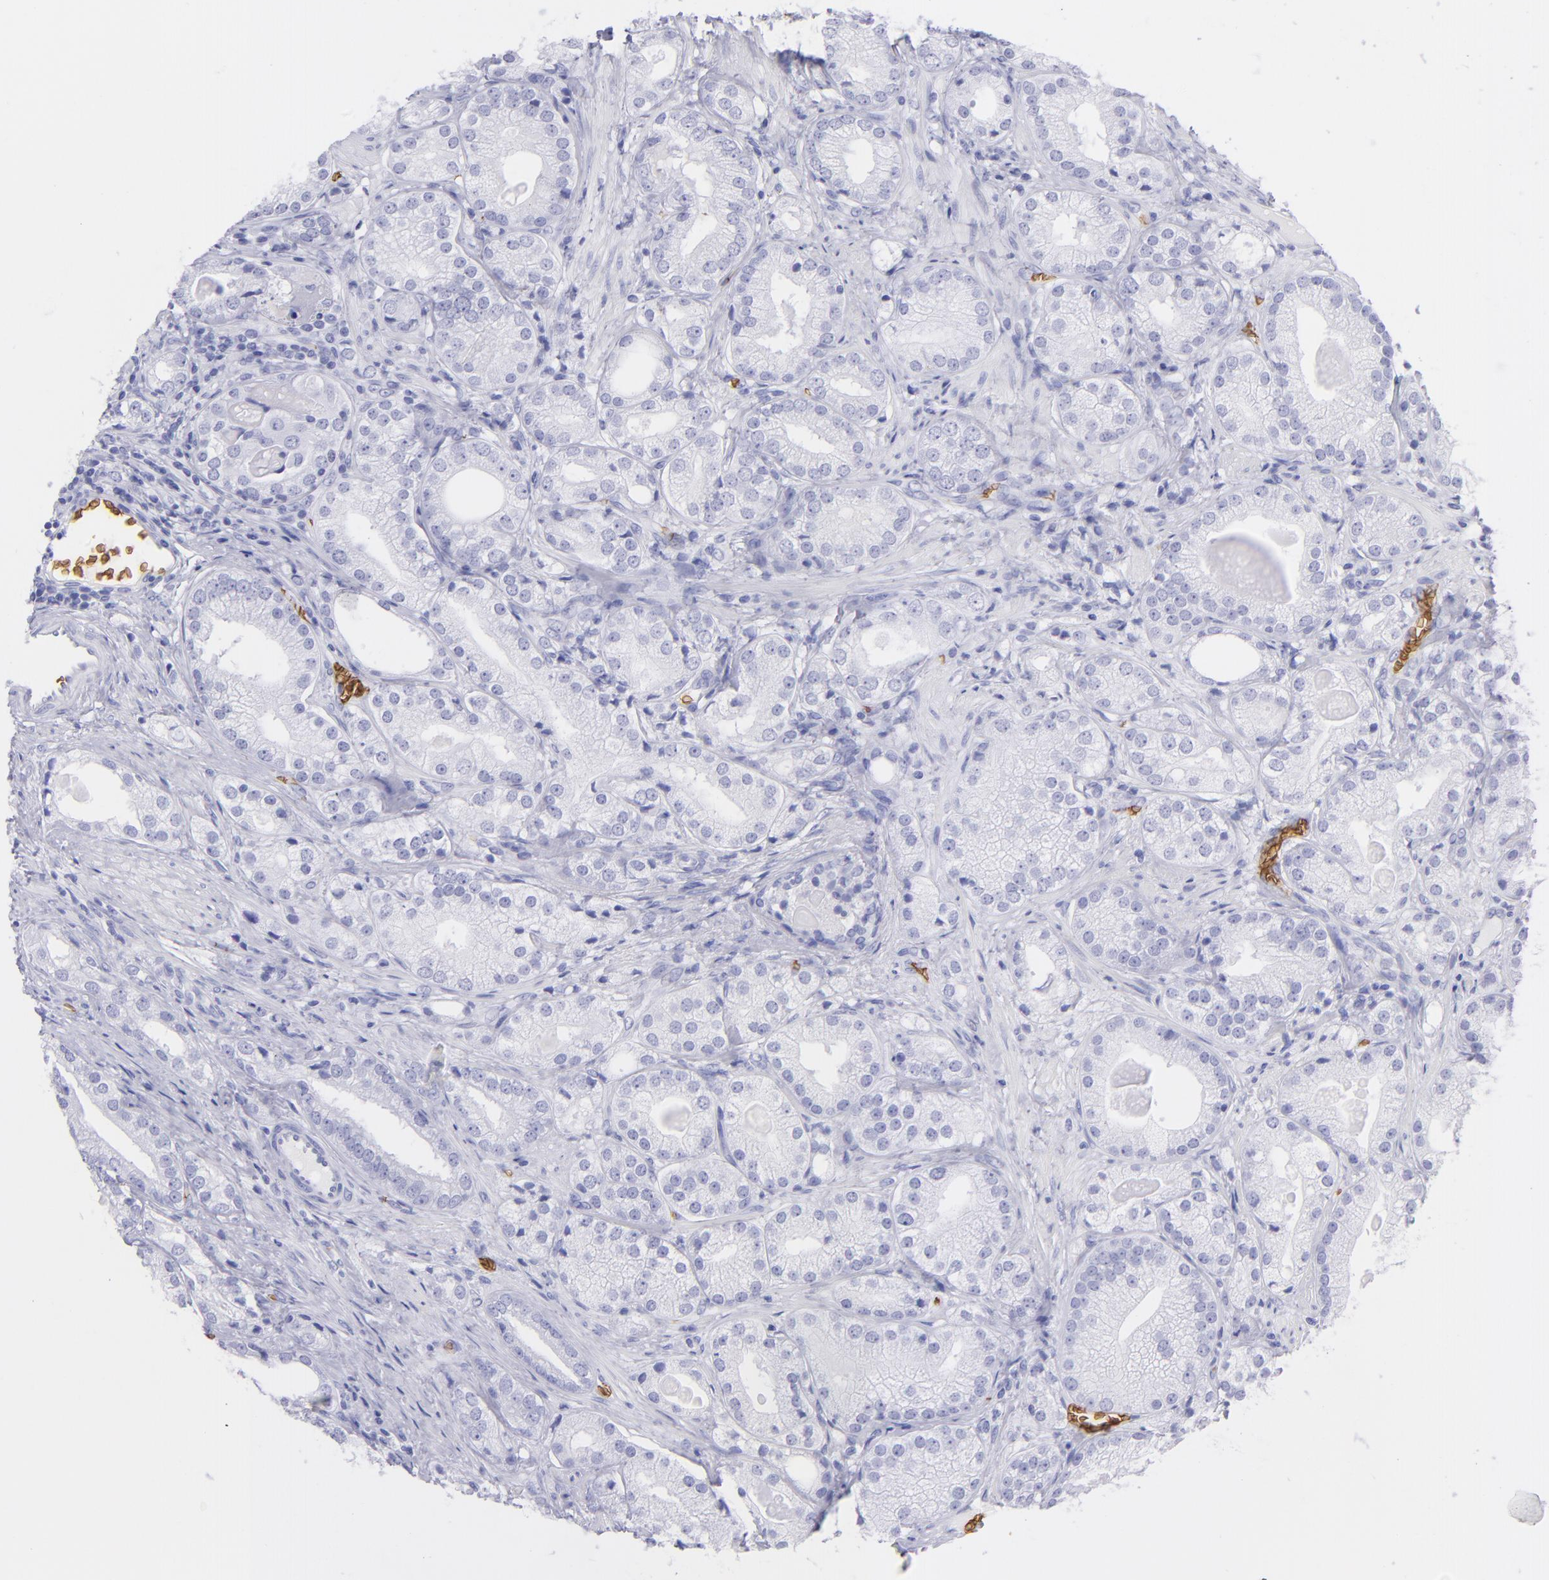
{"staining": {"intensity": "negative", "quantity": "none", "location": "none"}, "tissue": "prostate cancer", "cell_type": "Tumor cells", "image_type": "cancer", "snomed": [{"axis": "morphology", "description": "Adenocarcinoma, Low grade"}, {"axis": "topography", "description": "Prostate"}], "caption": "Immunohistochemistry photomicrograph of neoplastic tissue: human prostate cancer (adenocarcinoma (low-grade)) stained with DAB (3,3'-diaminobenzidine) displays no significant protein staining in tumor cells.", "gene": "GYPA", "patient": {"sex": "male", "age": 69}}